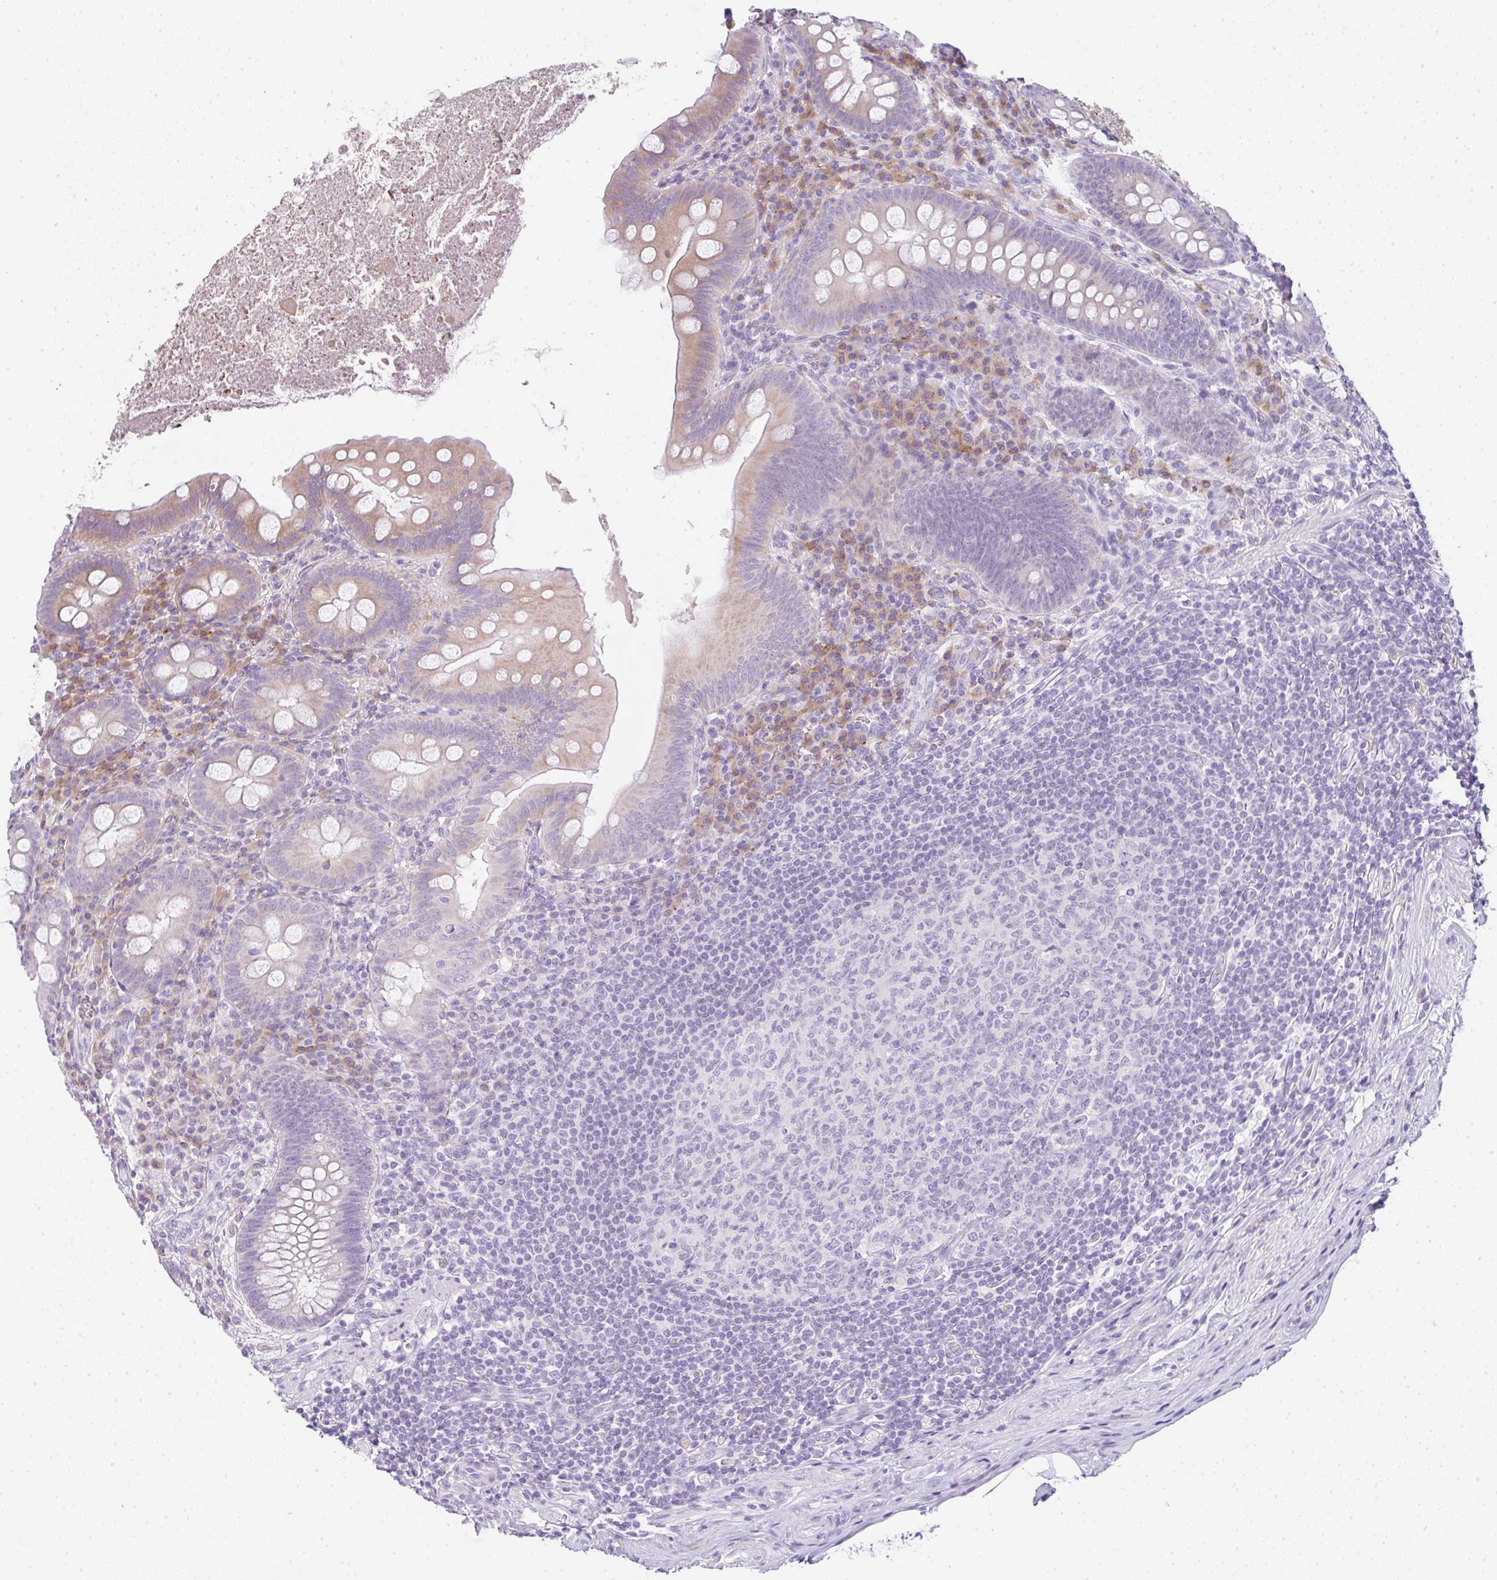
{"staining": {"intensity": "weak", "quantity": "25%-75%", "location": "cytoplasmic/membranous"}, "tissue": "appendix", "cell_type": "Glandular cells", "image_type": "normal", "snomed": [{"axis": "morphology", "description": "Normal tissue, NOS"}, {"axis": "topography", "description": "Appendix"}], "caption": "Immunohistochemical staining of benign human appendix exhibits low levels of weak cytoplasmic/membranous staining in about 25%-75% of glandular cells.", "gene": "LPAR4", "patient": {"sex": "male", "age": 71}}